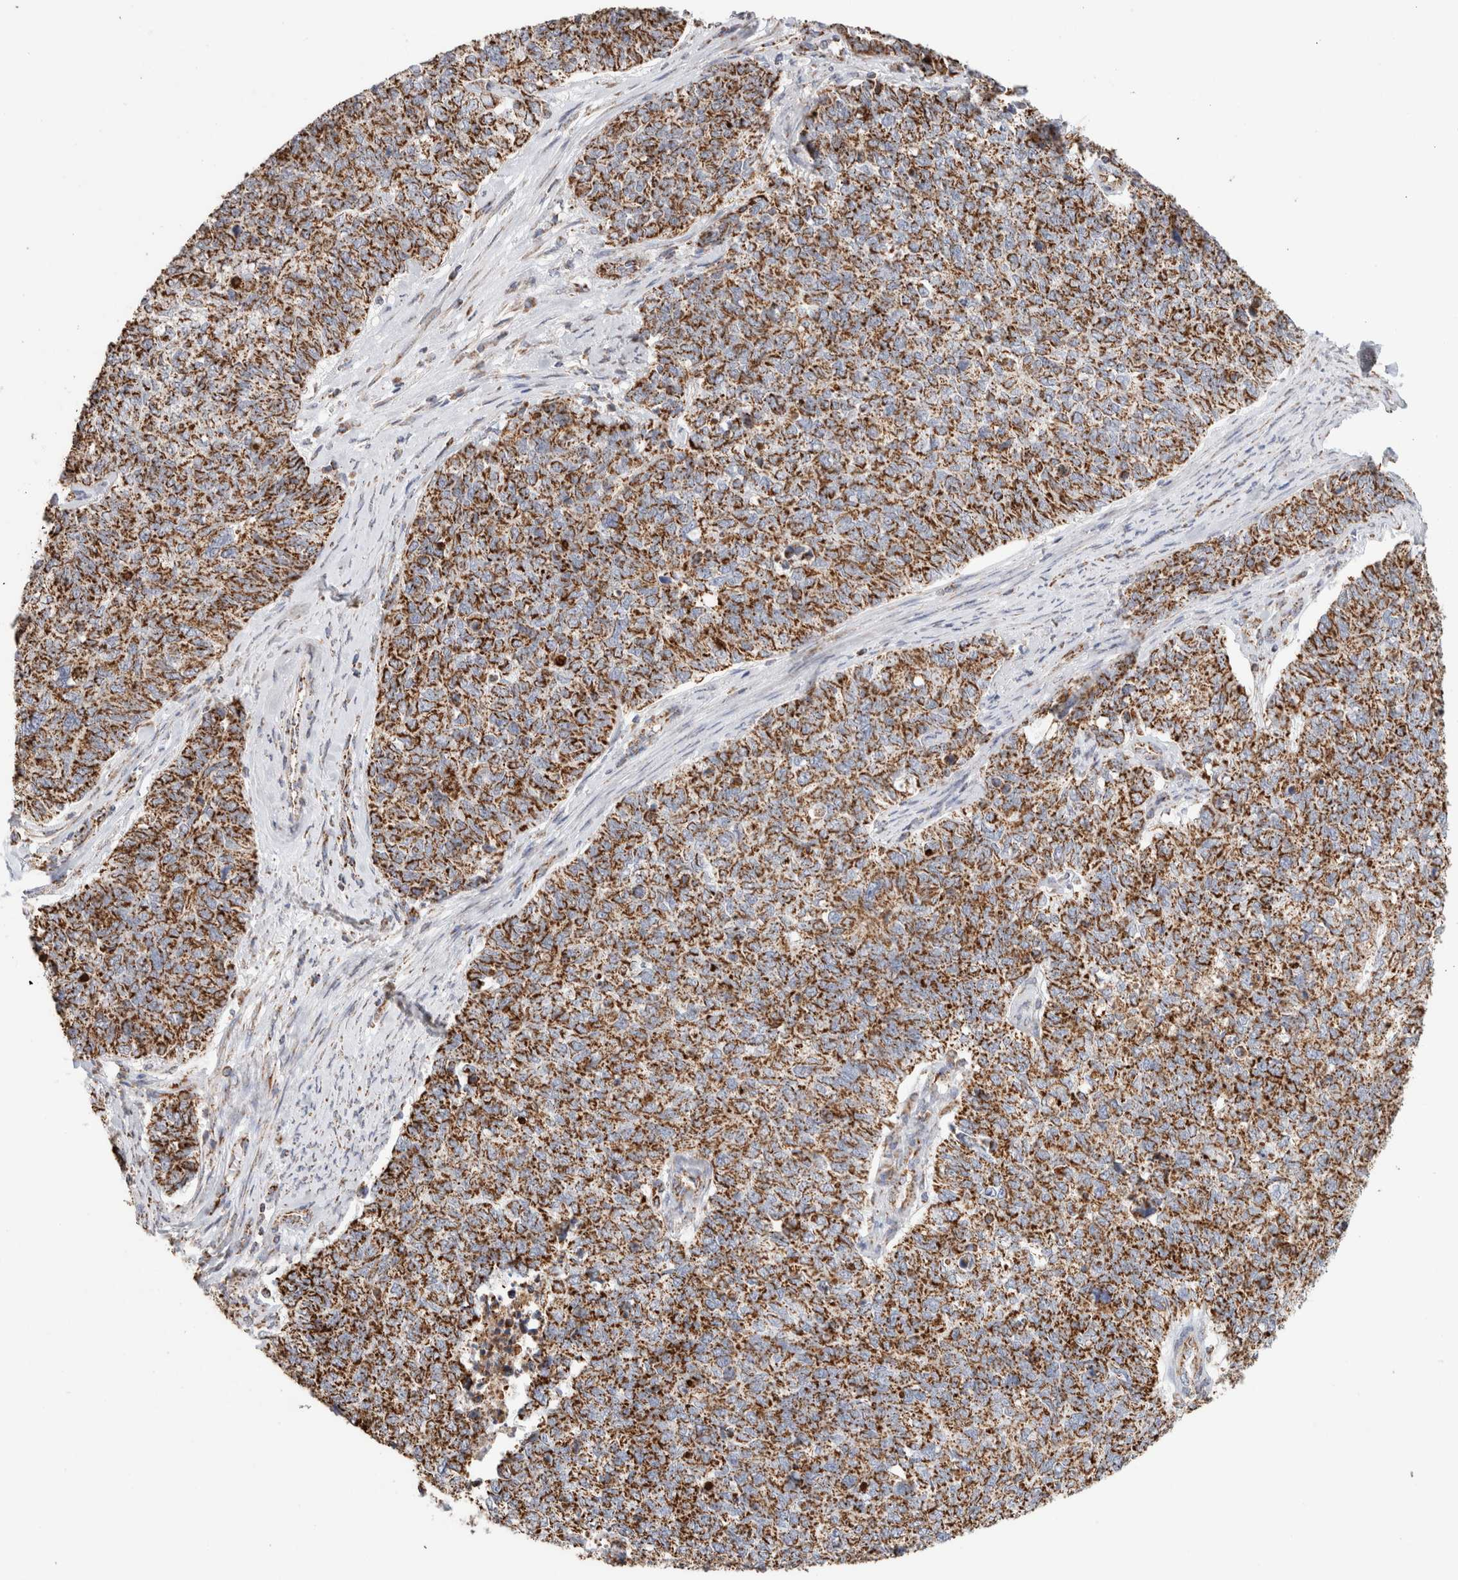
{"staining": {"intensity": "strong", "quantity": ">75%", "location": "cytoplasmic/membranous"}, "tissue": "cervical cancer", "cell_type": "Tumor cells", "image_type": "cancer", "snomed": [{"axis": "morphology", "description": "Squamous cell carcinoma, NOS"}, {"axis": "topography", "description": "Cervix"}], "caption": "An immunohistochemistry image of neoplastic tissue is shown. Protein staining in brown highlights strong cytoplasmic/membranous positivity in cervical squamous cell carcinoma within tumor cells.", "gene": "C1QBP", "patient": {"sex": "female", "age": 63}}